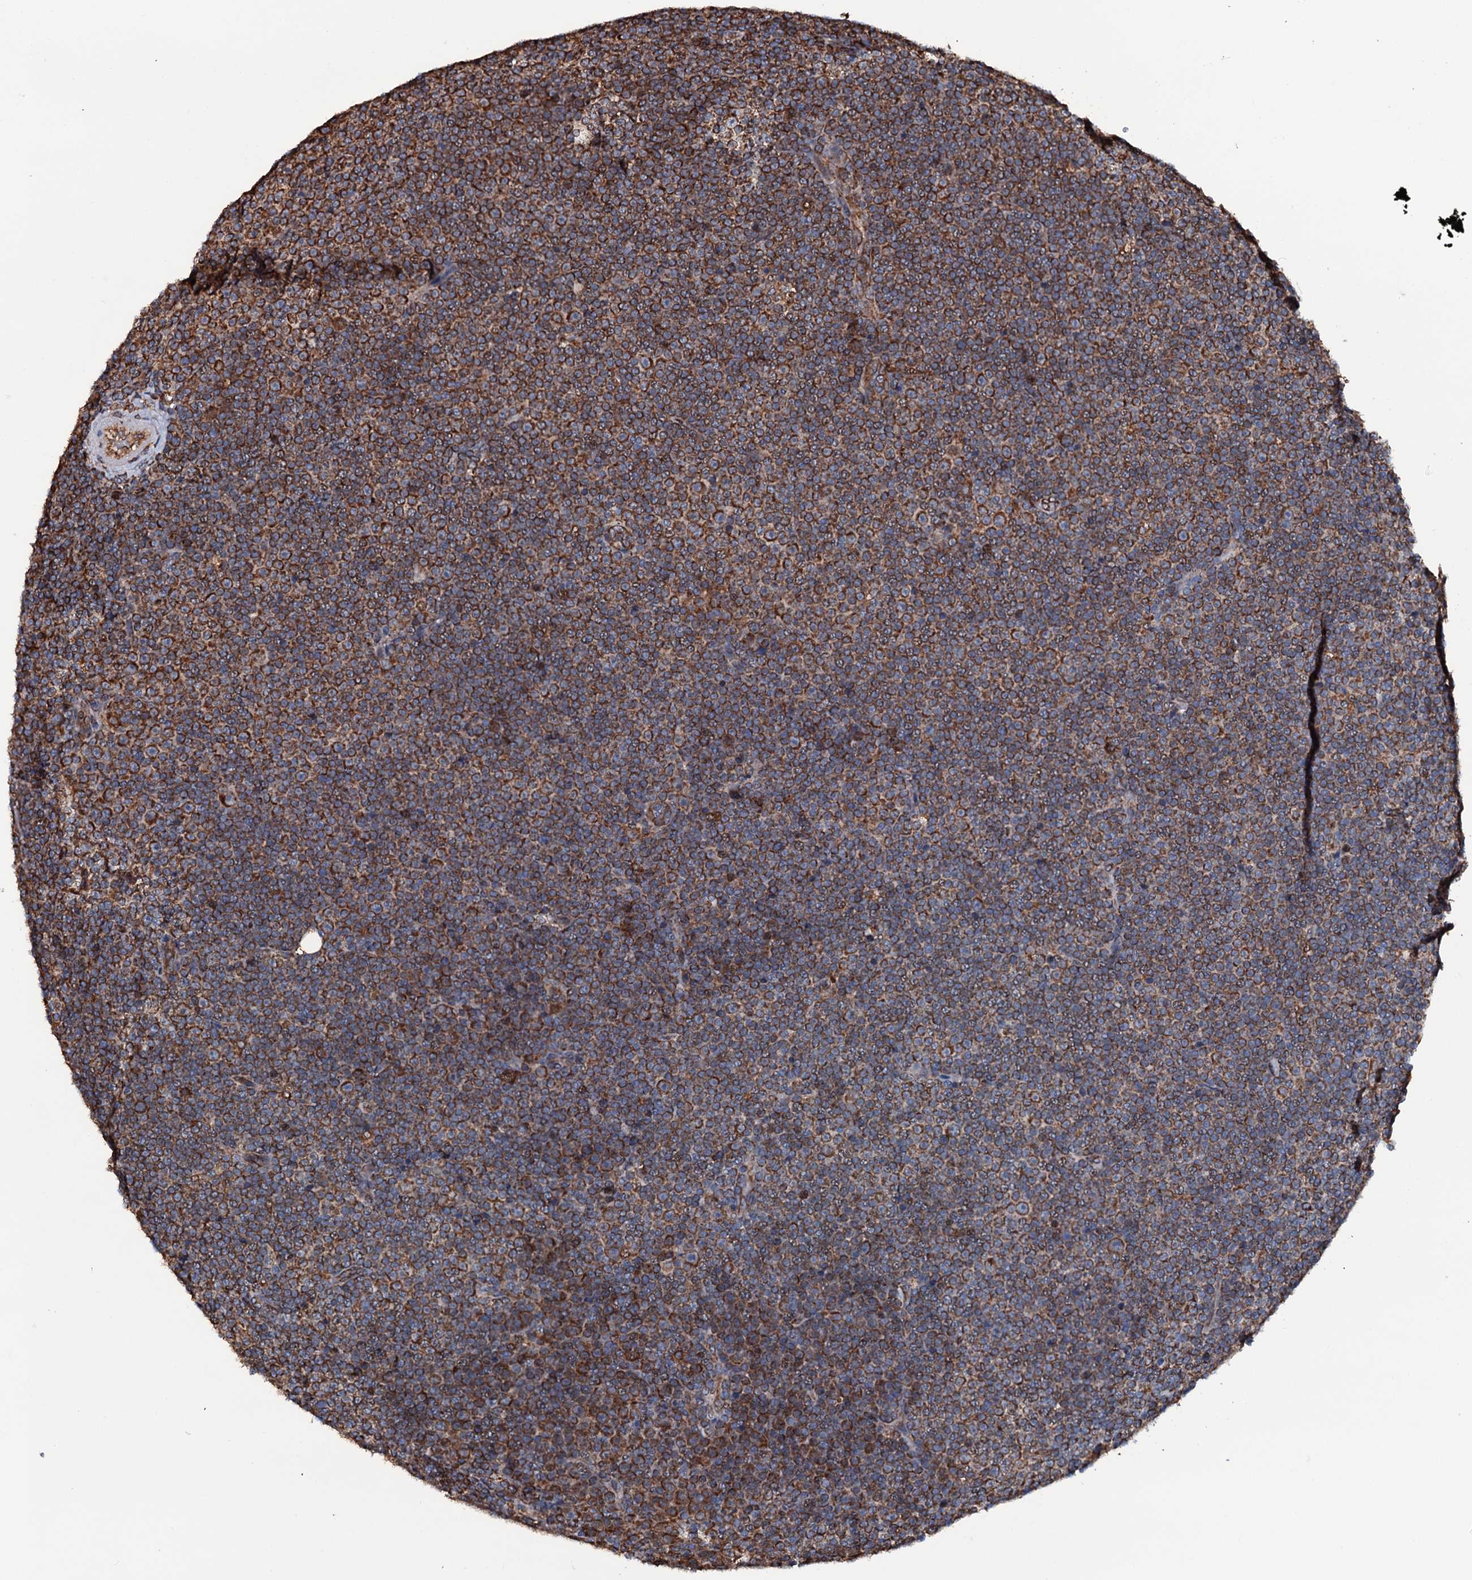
{"staining": {"intensity": "strong", "quantity": ">75%", "location": "cytoplasmic/membranous"}, "tissue": "lymphoma", "cell_type": "Tumor cells", "image_type": "cancer", "snomed": [{"axis": "morphology", "description": "Malignant lymphoma, non-Hodgkin's type, Low grade"}, {"axis": "topography", "description": "Lymph node"}], "caption": "Protein expression analysis of malignant lymphoma, non-Hodgkin's type (low-grade) exhibits strong cytoplasmic/membranous expression in approximately >75% of tumor cells.", "gene": "RAB12", "patient": {"sex": "female", "age": 67}}